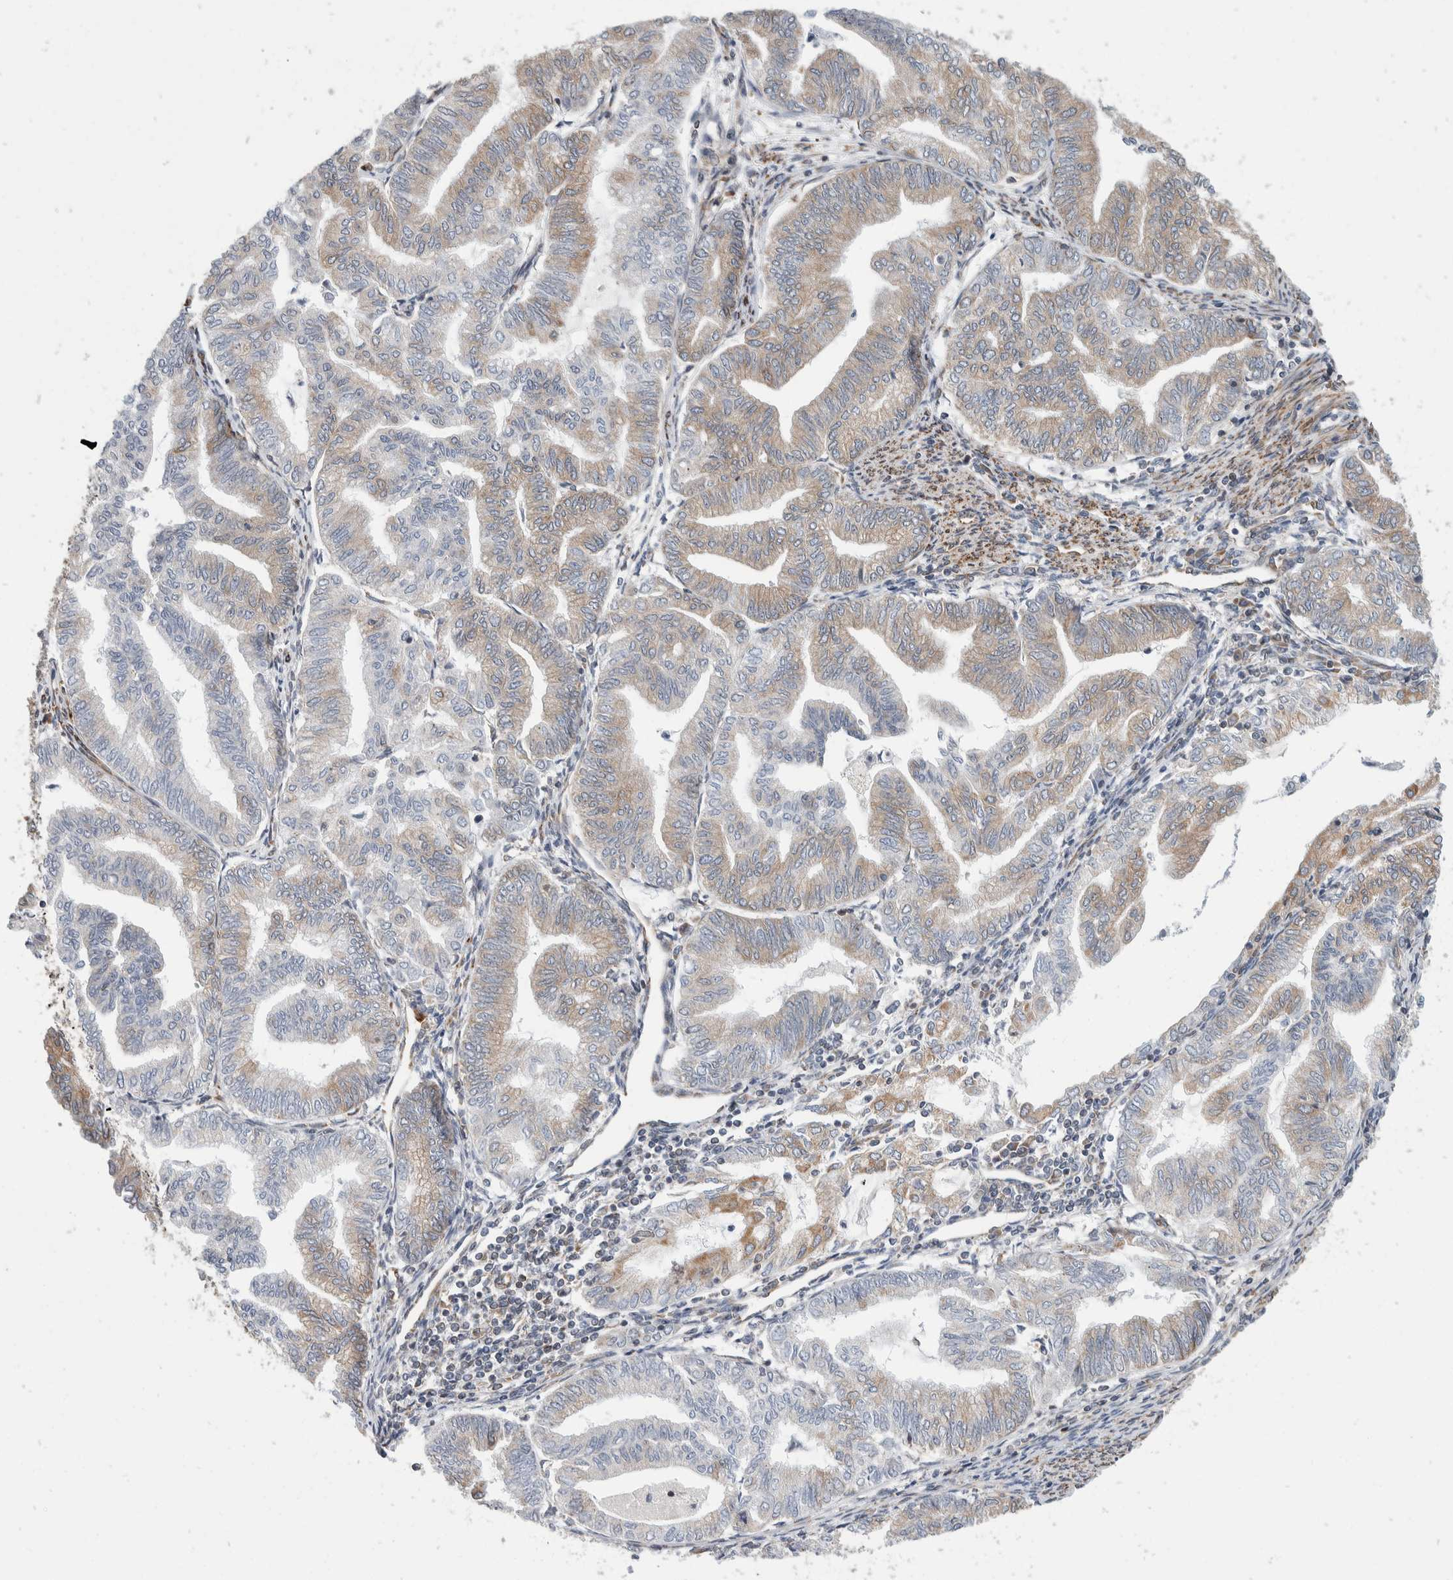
{"staining": {"intensity": "weak", "quantity": ">75%", "location": "cytoplasmic/membranous"}, "tissue": "endometrial cancer", "cell_type": "Tumor cells", "image_type": "cancer", "snomed": [{"axis": "morphology", "description": "Adenocarcinoma, NOS"}, {"axis": "topography", "description": "Endometrium"}], "caption": "Protein analysis of endometrial cancer tissue displays weak cytoplasmic/membranous expression in about >75% of tumor cells. The staining is performed using DAB brown chromogen to label protein expression. The nuclei are counter-stained blue using hematoxylin.", "gene": "TMEM245", "patient": {"sex": "female", "age": 79}}